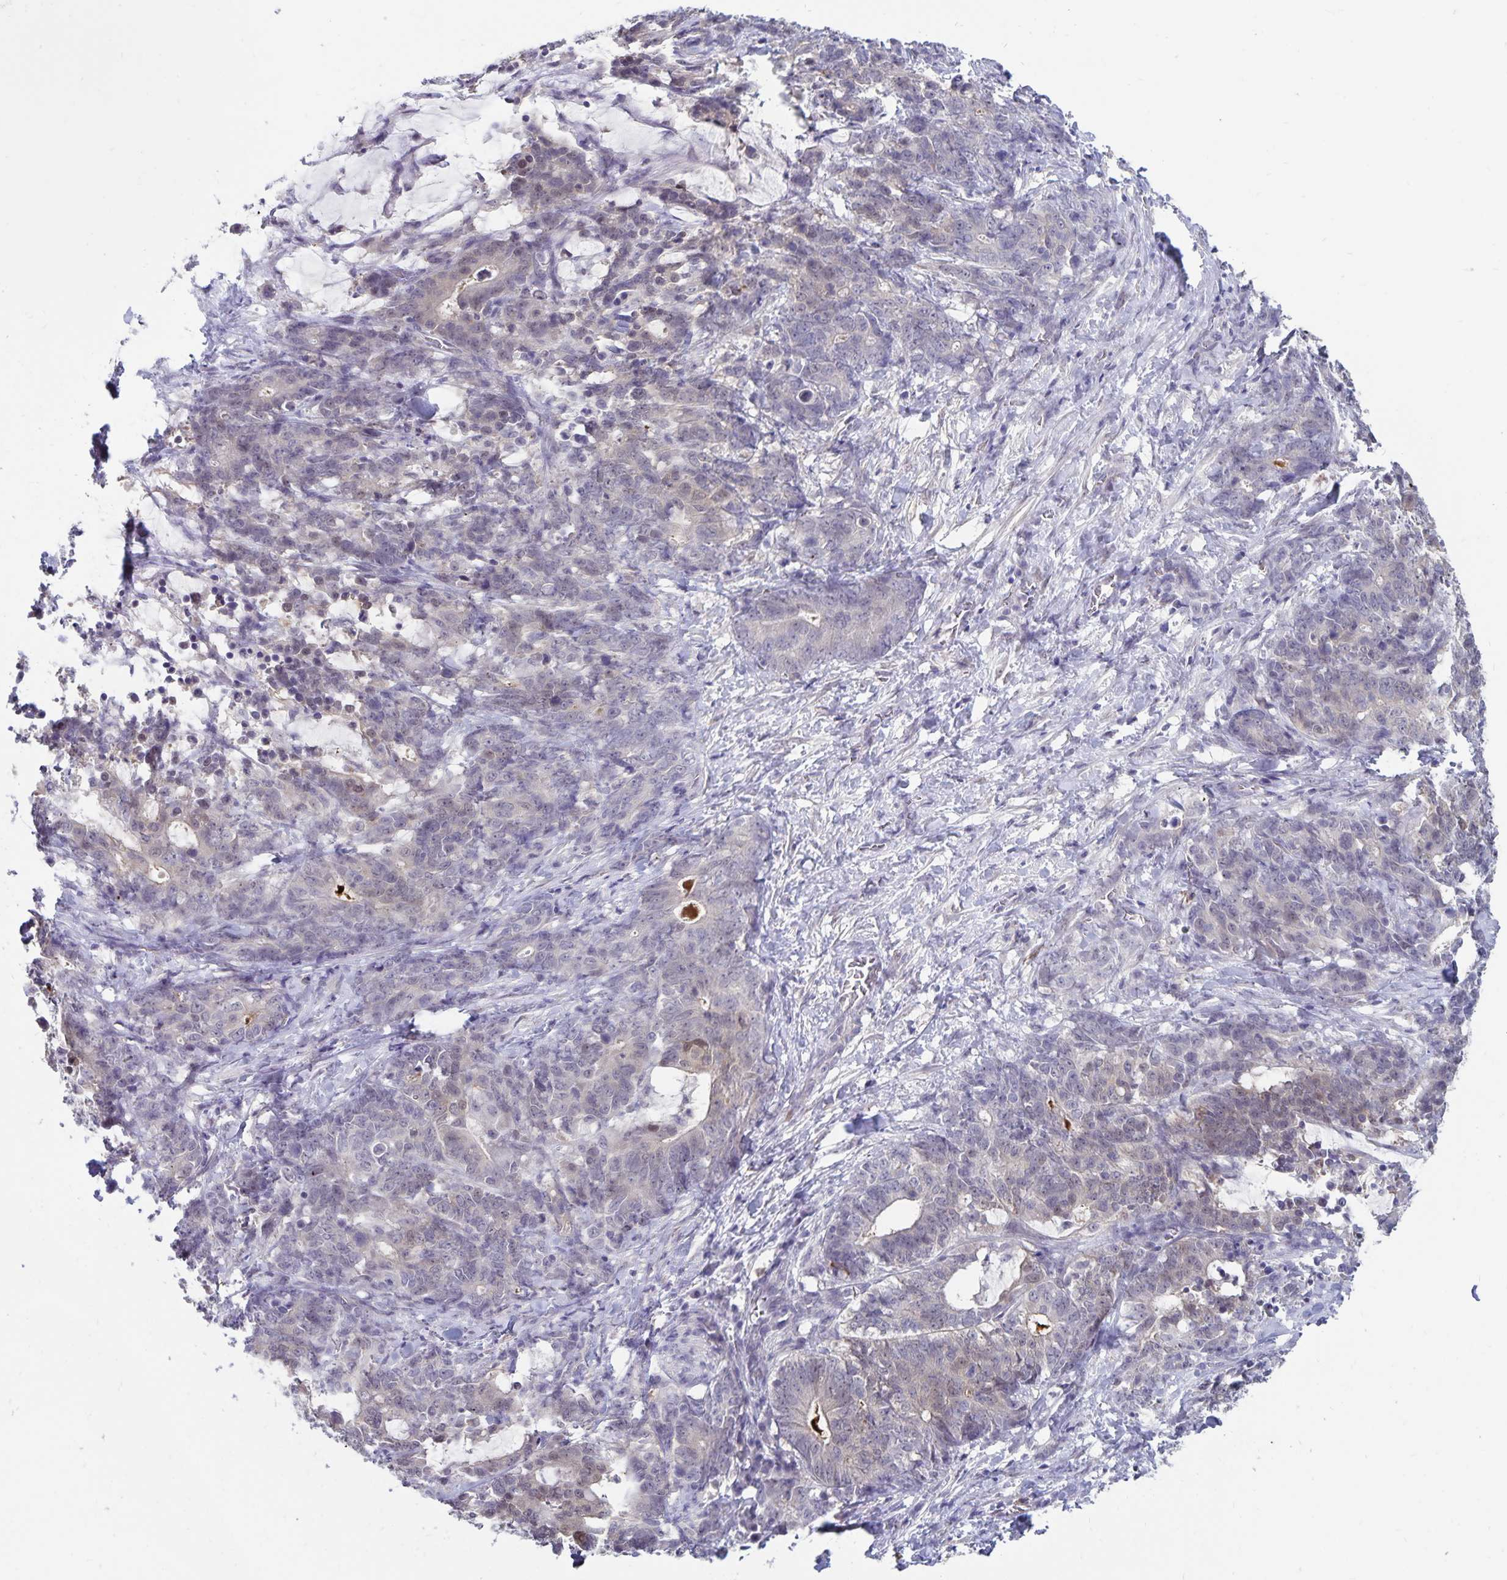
{"staining": {"intensity": "negative", "quantity": "none", "location": "none"}, "tissue": "stomach cancer", "cell_type": "Tumor cells", "image_type": "cancer", "snomed": [{"axis": "morphology", "description": "Normal tissue, NOS"}, {"axis": "morphology", "description": "Adenocarcinoma, NOS"}, {"axis": "topography", "description": "Stomach"}], "caption": "Stomach adenocarcinoma stained for a protein using immunohistochemistry reveals no expression tumor cells.", "gene": "CDKN2B", "patient": {"sex": "female", "age": 64}}